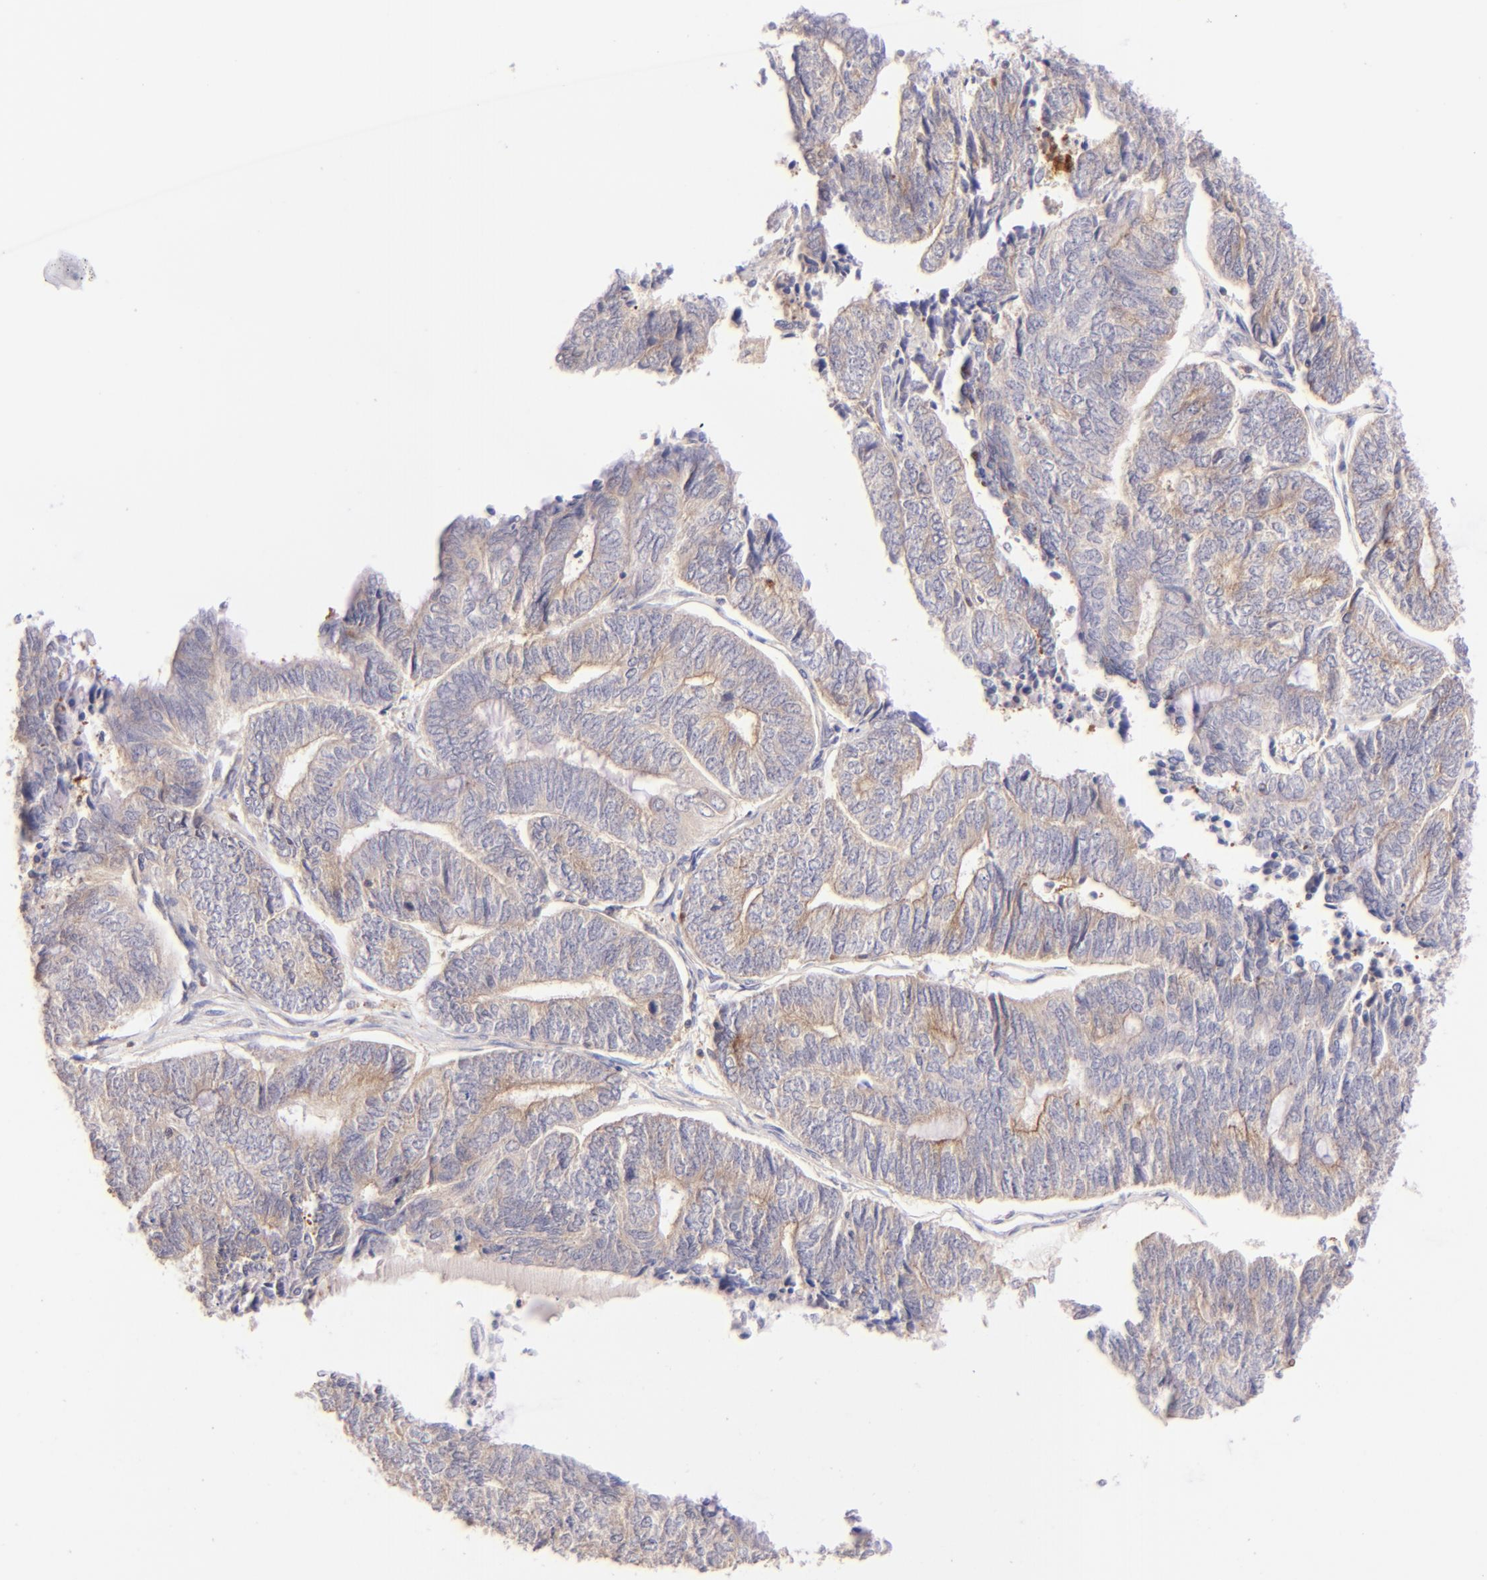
{"staining": {"intensity": "moderate", "quantity": ">75%", "location": "cytoplasmic/membranous"}, "tissue": "endometrial cancer", "cell_type": "Tumor cells", "image_type": "cancer", "snomed": [{"axis": "morphology", "description": "Adenocarcinoma, NOS"}, {"axis": "topography", "description": "Uterus"}, {"axis": "topography", "description": "Endometrium"}], "caption": "The micrograph reveals a brown stain indicating the presence of a protein in the cytoplasmic/membranous of tumor cells in endometrial adenocarcinoma.", "gene": "BTK", "patient": {"sex": "female", "age": 70}}